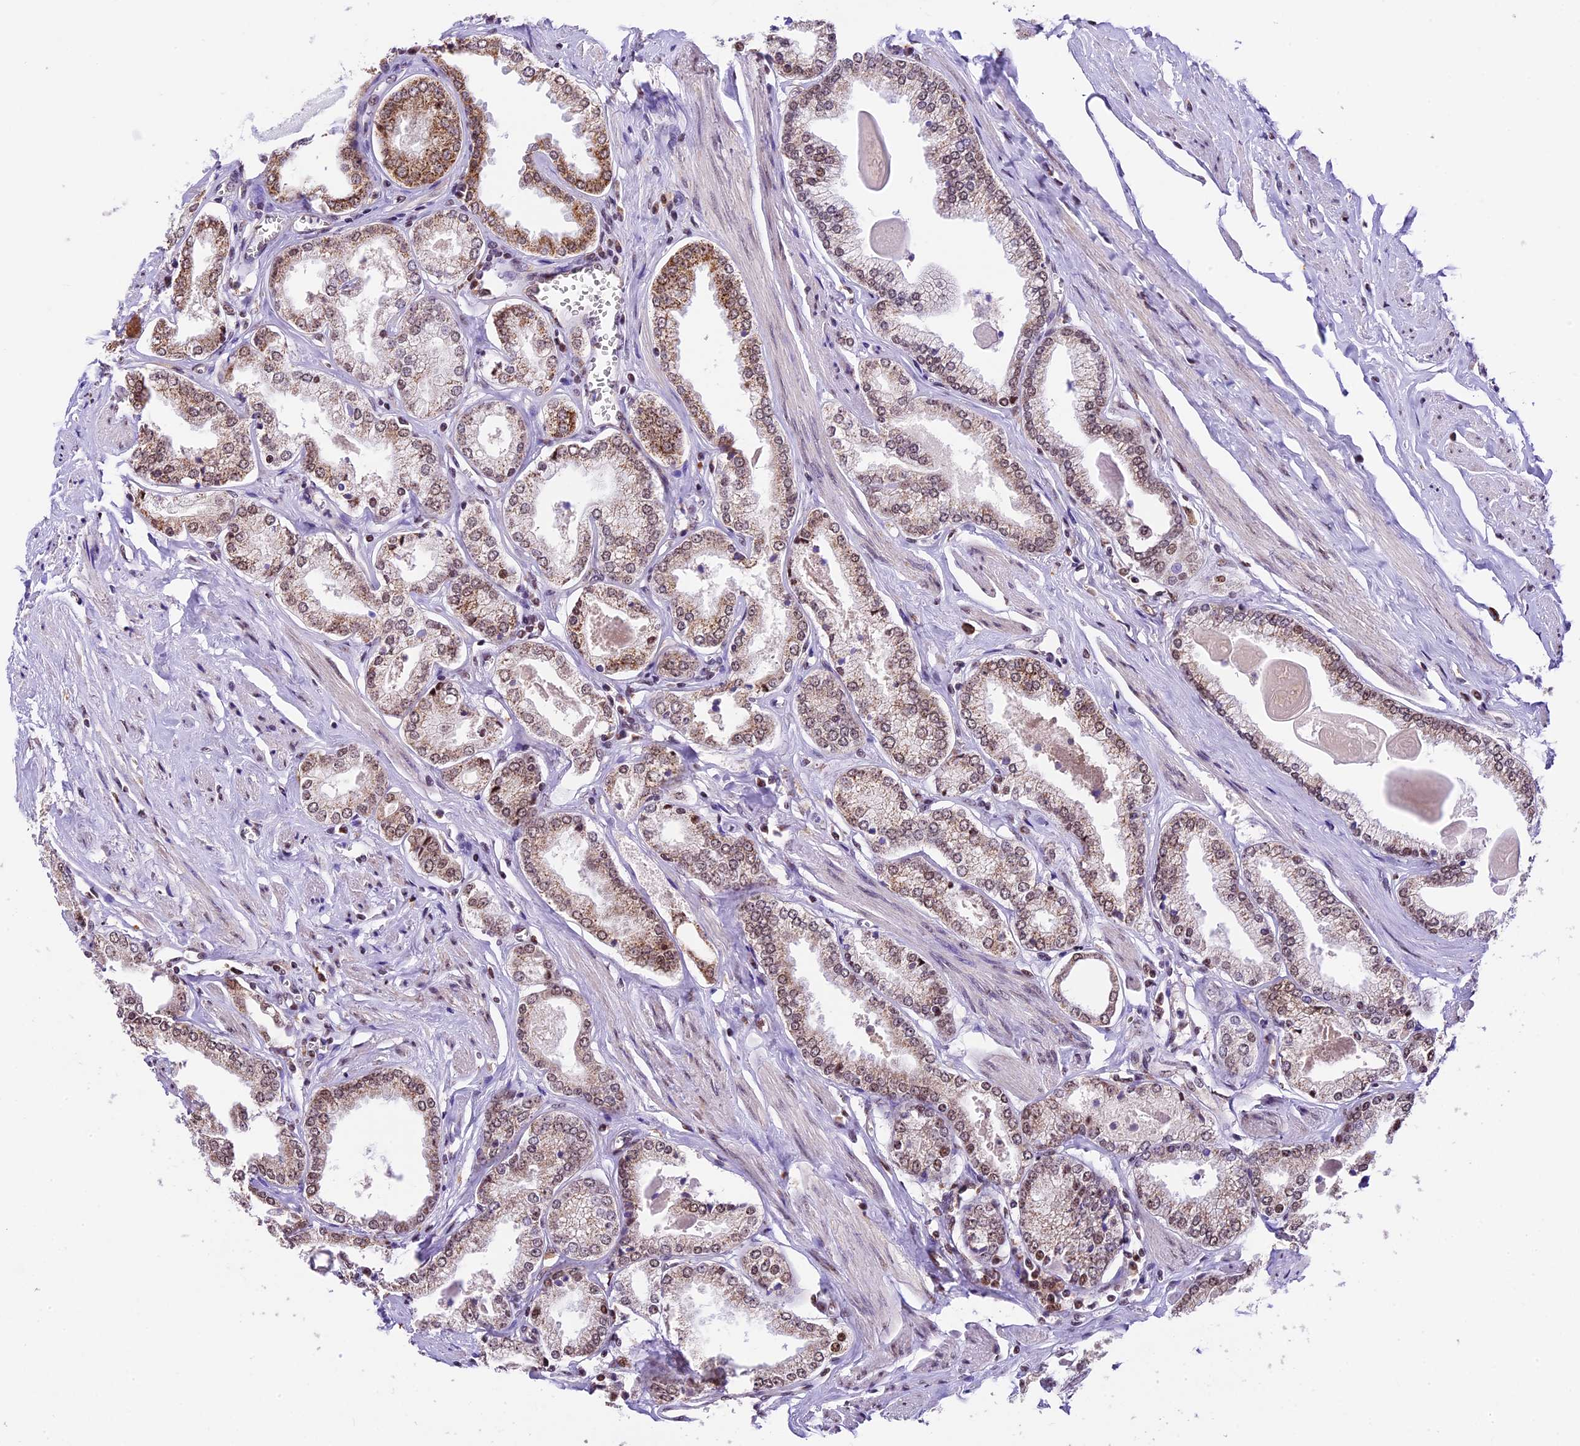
{"staining": {"intensity": "moderate", "quantity": ">75%", "location": "cytoplasmic/membranous,nuclear"}, "tissue": "prostate cancer", "cell_type": "Tumor cells", "image_type": "cancer", "snomed": [{"axis": "morphology", "description": "Adenocarcinoma, Low grade"}, {"axis": "topography", "description": "Prostate"}], "caption": "Protein staining shows moderate cytoplasmic/membranous and nuclear expression in about >75% of tumor cells in prostate cancer. (Brightfield microscopy of DAB IHC at high magnification).", "gene": "CARS2", "patient": {"sex": "male", "age": 60}}